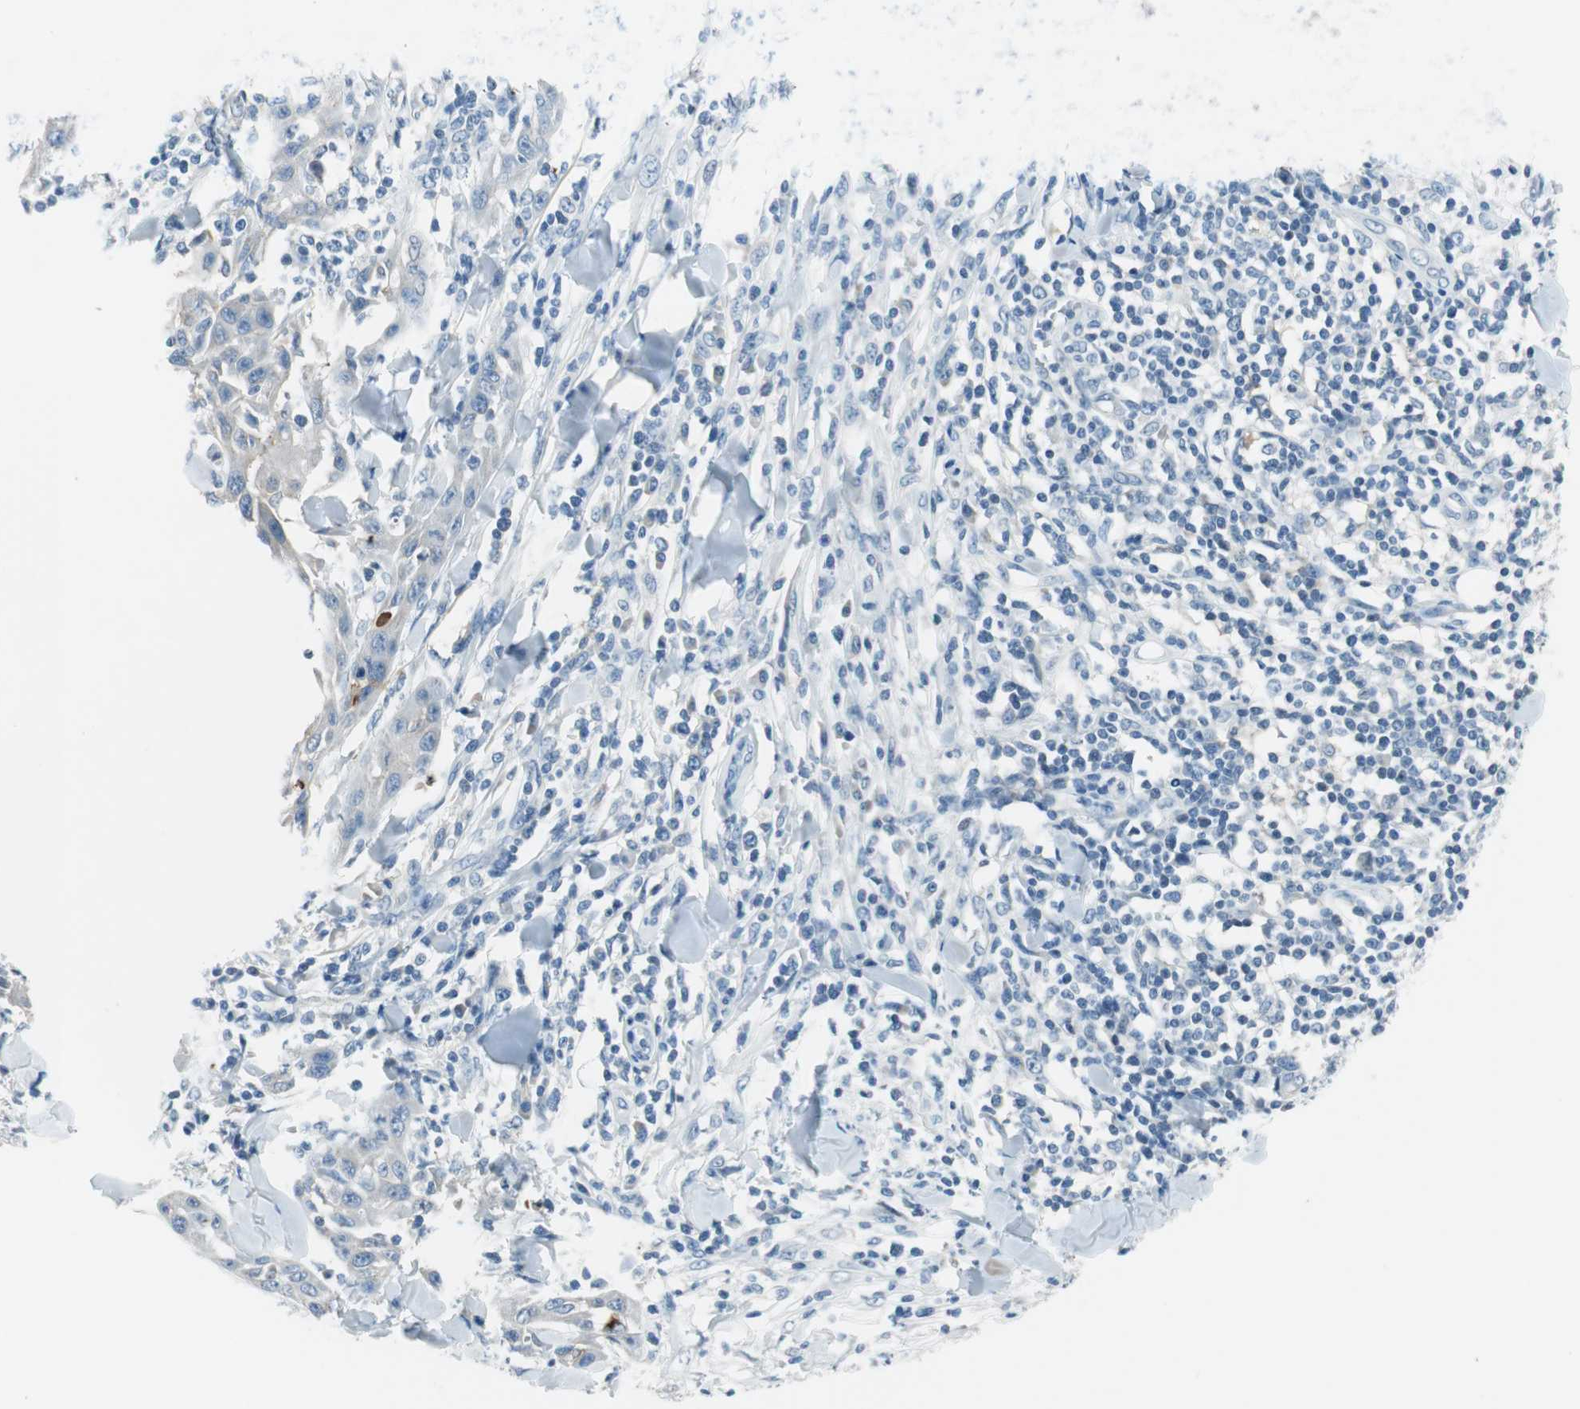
{"staining": {"intensity": "negative", "quantity": "none", "location": "none"}, "tissue": "skin cancer", "cell_type": "Tumor cells", "image_type": "cancer", "snomed": [{"axis": "morphology", "description": "Squamous cell carcinoma, NOS"}, {"axis": "topography", "description": "Skin"}], "caption": "DAB immunohistochemical staining of skin cancer exhibits no significant expression in tumor cells. Brightfield microscopy of immunohistochemistry (IHC) stained with DAB (3,3'-diaminobenzidine) (brown) and hematoxylin (blue), captured at high magnification.", "gene": "GNAO1", "patient": {"sex": "male", "age": 24}}